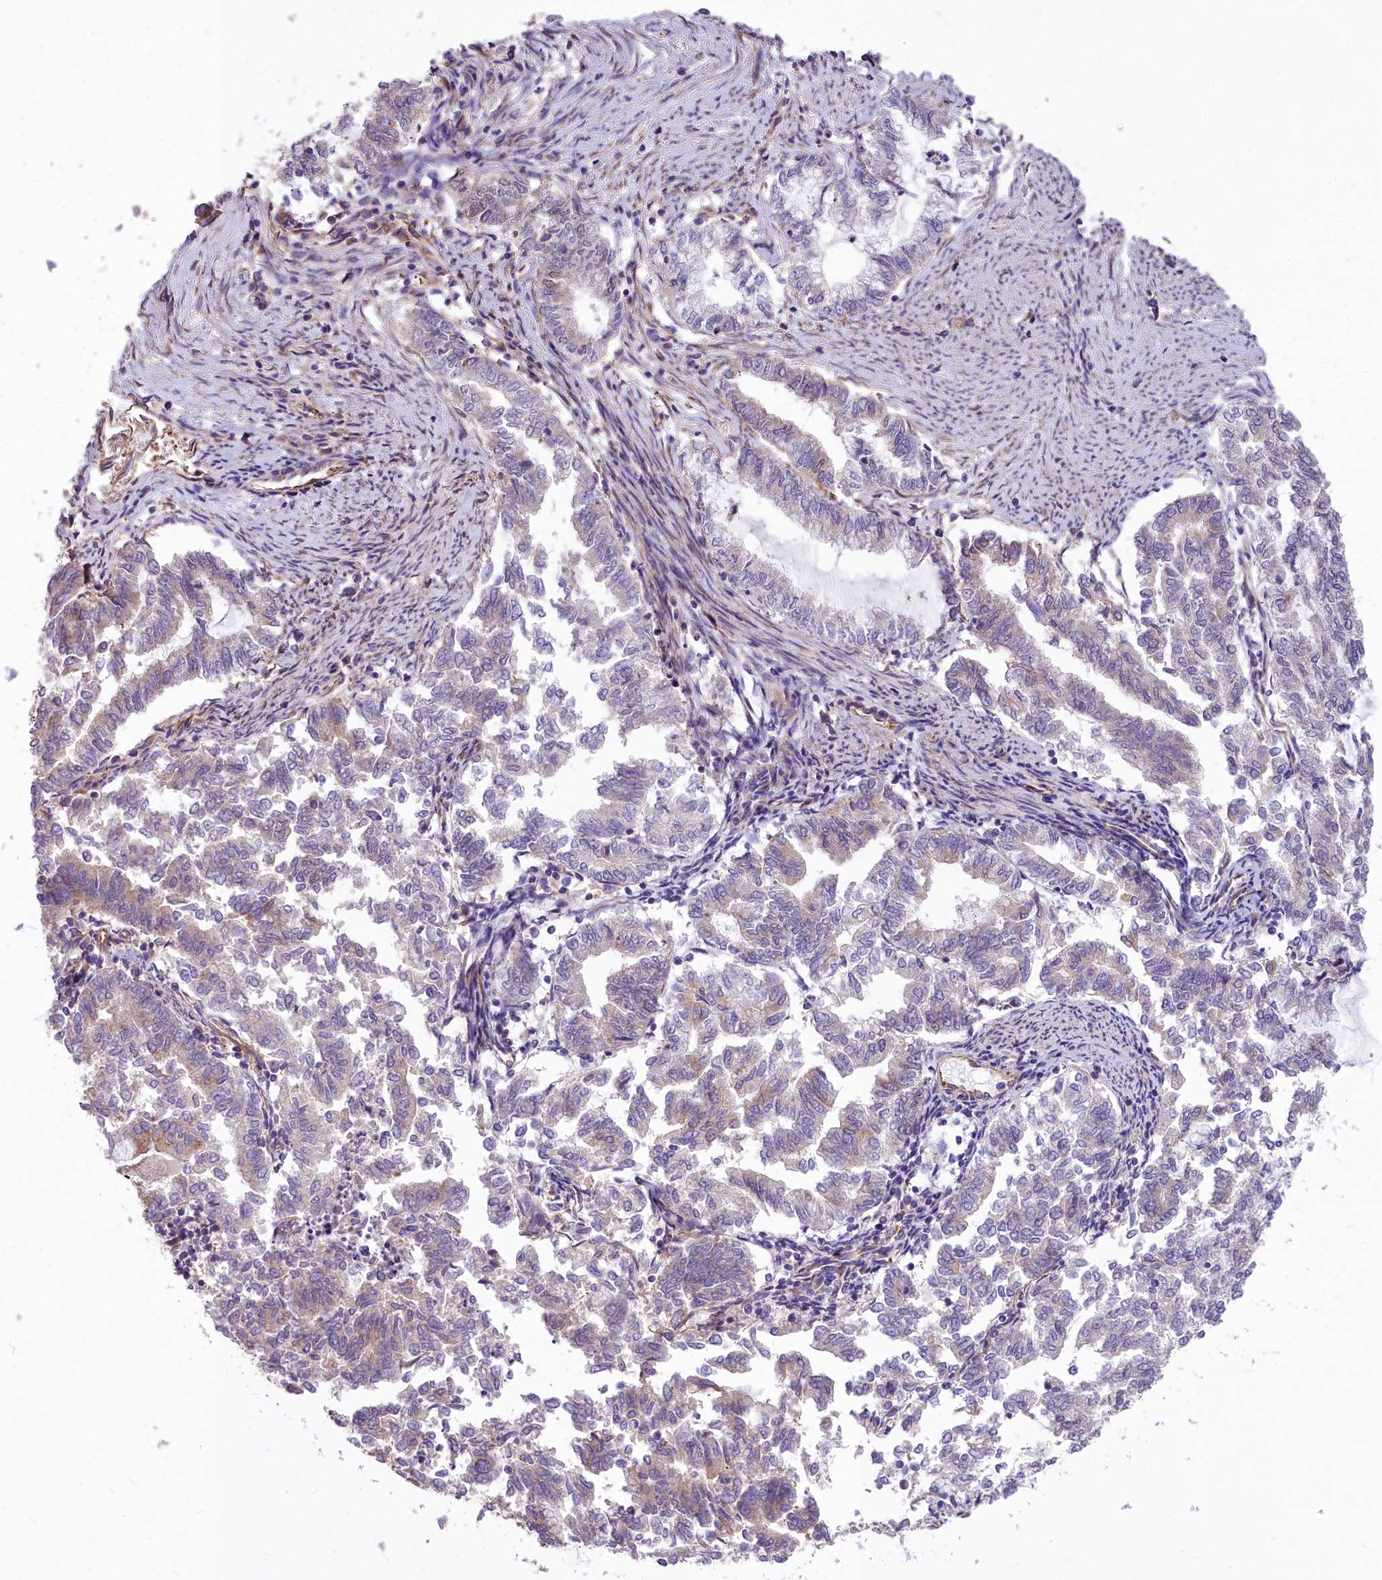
{"staining": {"intensity": "weak", "quantity": "<25%", "location": "cytoplasmic/membranous"}, "tissue": "endometrial cancer", "cell_type": "Tumor cells", "image_type": "cancer", "snomed": [{"axis": "morphology", "description": "Adenocarcinoma, NOS"}, {"axis": "topography", "description": "Endometrium"}], "caption": "There is no significant positivity in tumor cells of endometrial cancer.", "gene": "DCTN3", "patient": {"sex": "female", "age": 79}}